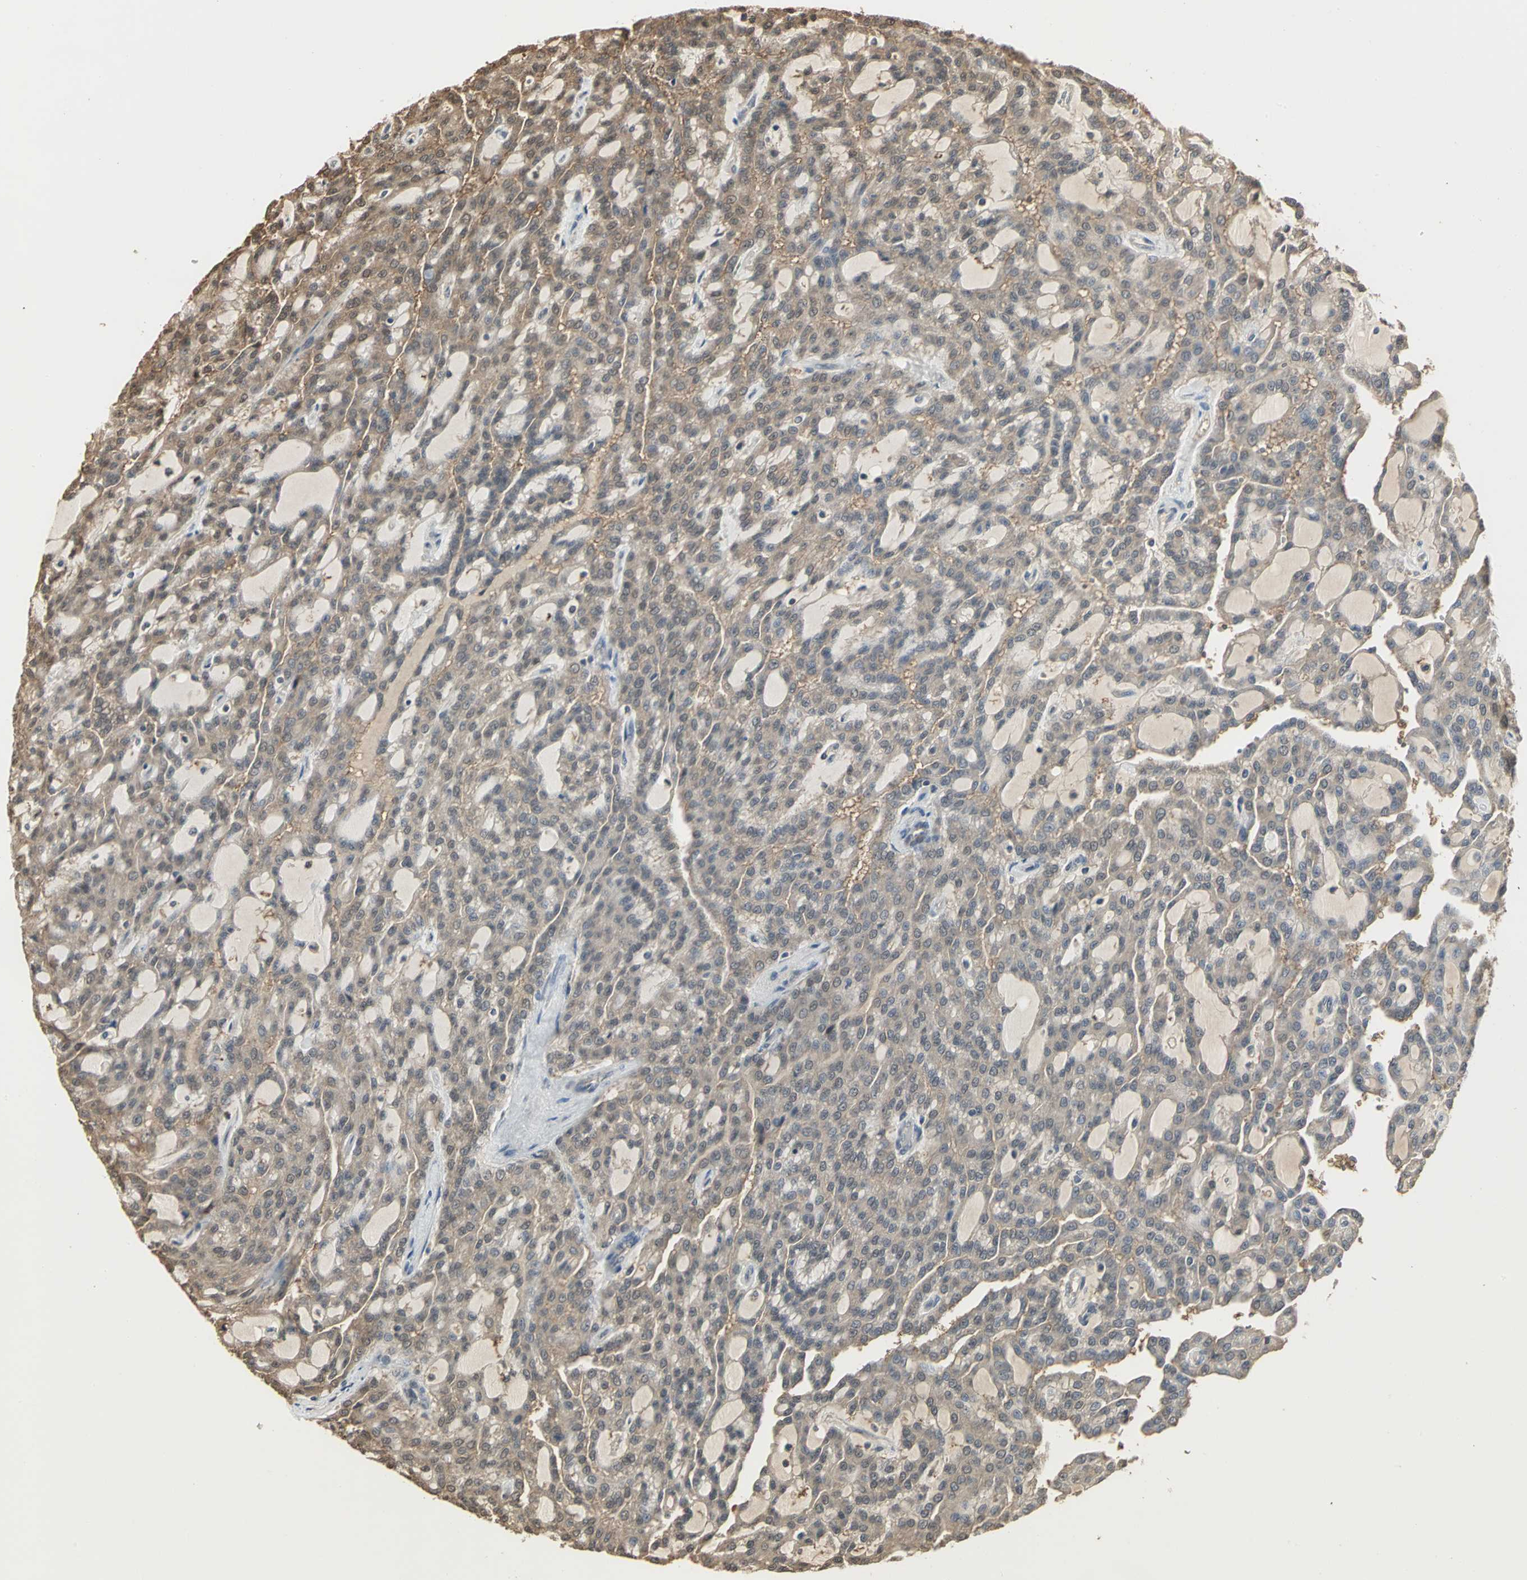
{"staining": {"intensity": "moderate", "quantity": ">75%", "location": "cytoplasmic/membranous"}, "tissue": "renal cancer", "cell_type": "Tumor cells", "image_type": "cancer", "snomed": [{"axis": "morphology", "description": "Adenocarcinoma, NOS"}, {"axis": "topography", "description": "Kidney"}], "caption": "Moderate cytoplasmic/membranous staining for a protein is identified in approximately >75% of tumor cells of adenocarcinoma (renal) using immunohistochemistry.", "gene": "PARK7", "patient": {"sex": "male", "age": 63}}